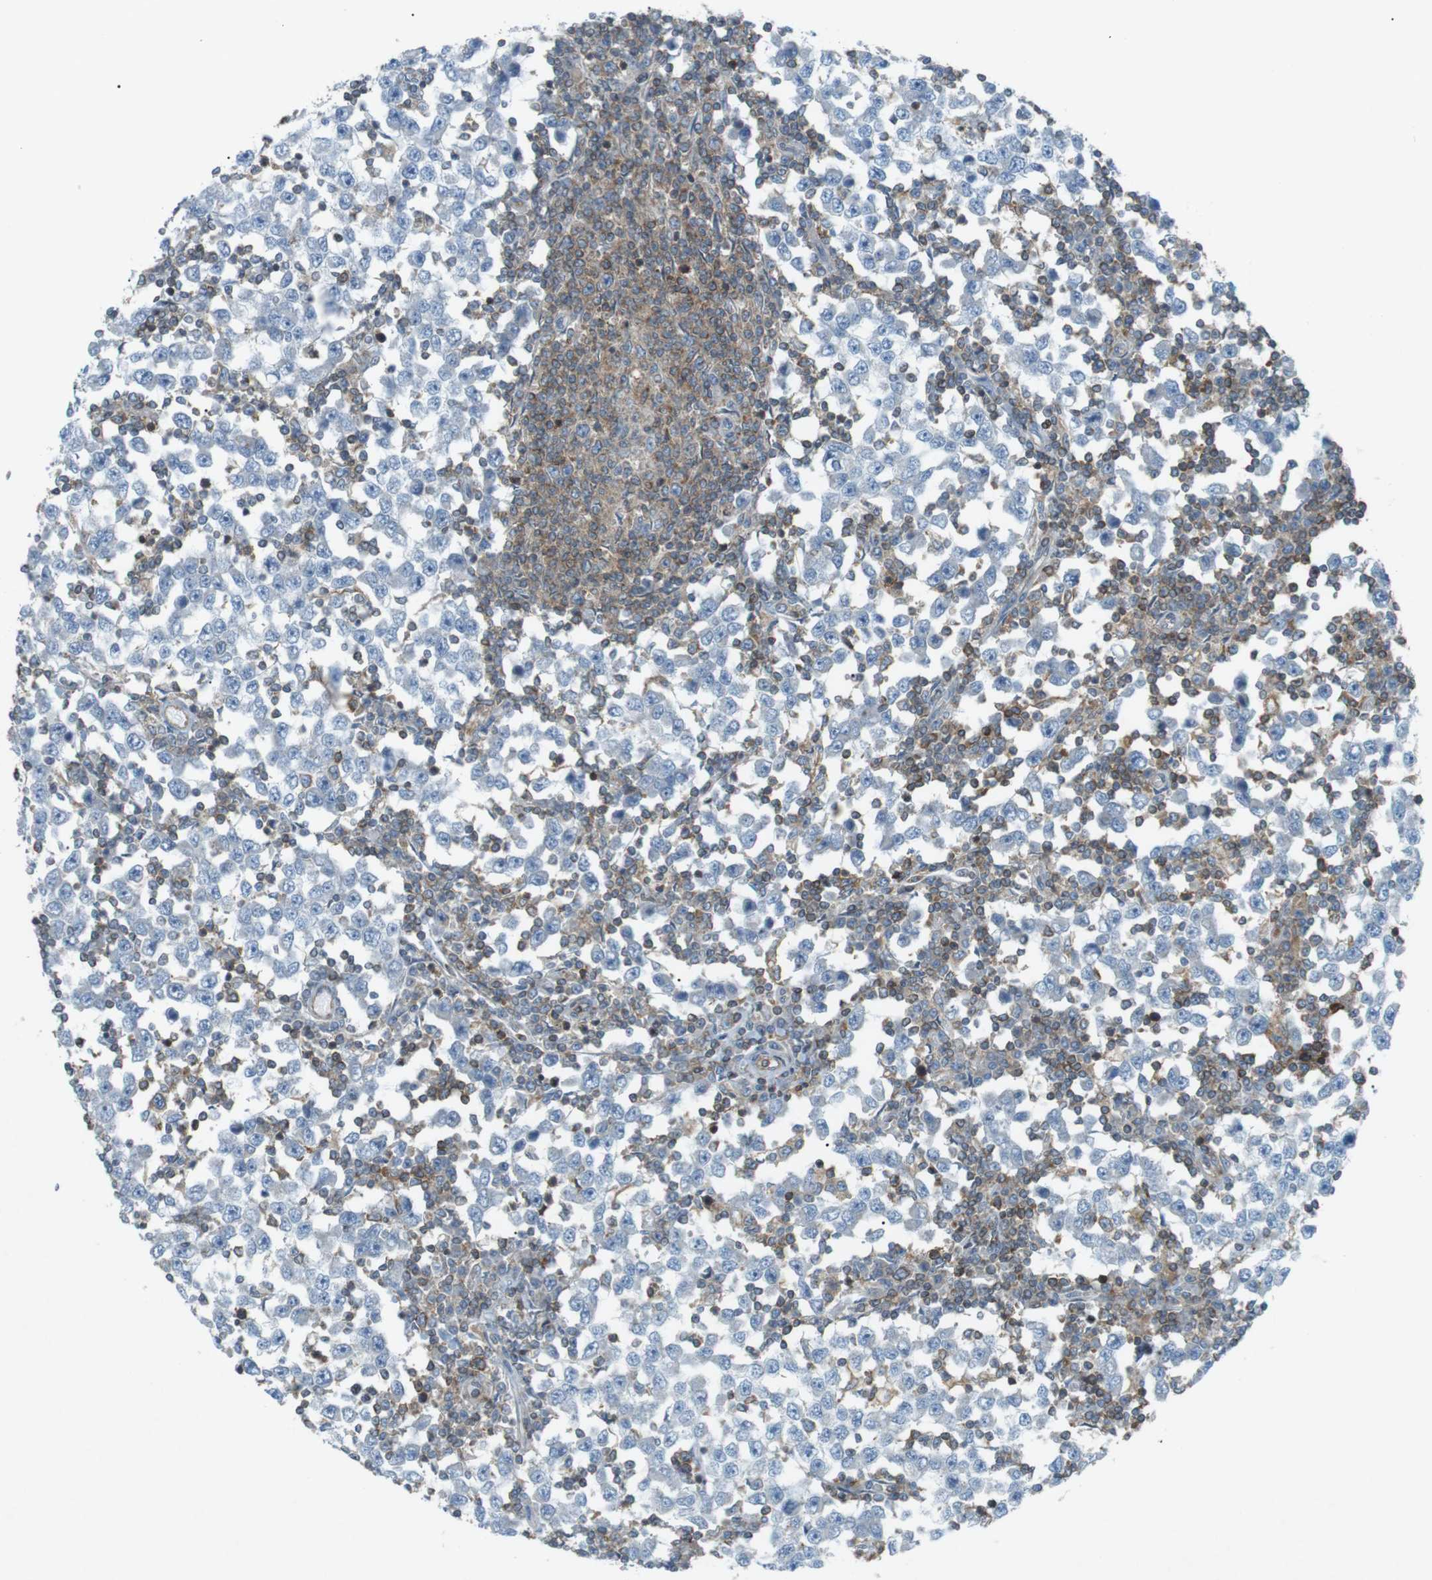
{"staining": {"intensity": "negative", "quantity": "none", "location": "none"}, "tissue": "testis cancer", "cell_type": "Tumor cells", "image_type": "cancer", "snomed": [{"axis": "morphology", "description": "Seminoma, NOS"}, {"axis": "topography", "description": "Testis"}], "caption": "DAB immunohistochemical staining of testis cancer exhibits no significant positivity in tumor cells. (Brightfield microscopy of DAB IHC at high magnification).", "gene": "FLII", "patient": {"sex": "male", "age": 65}}